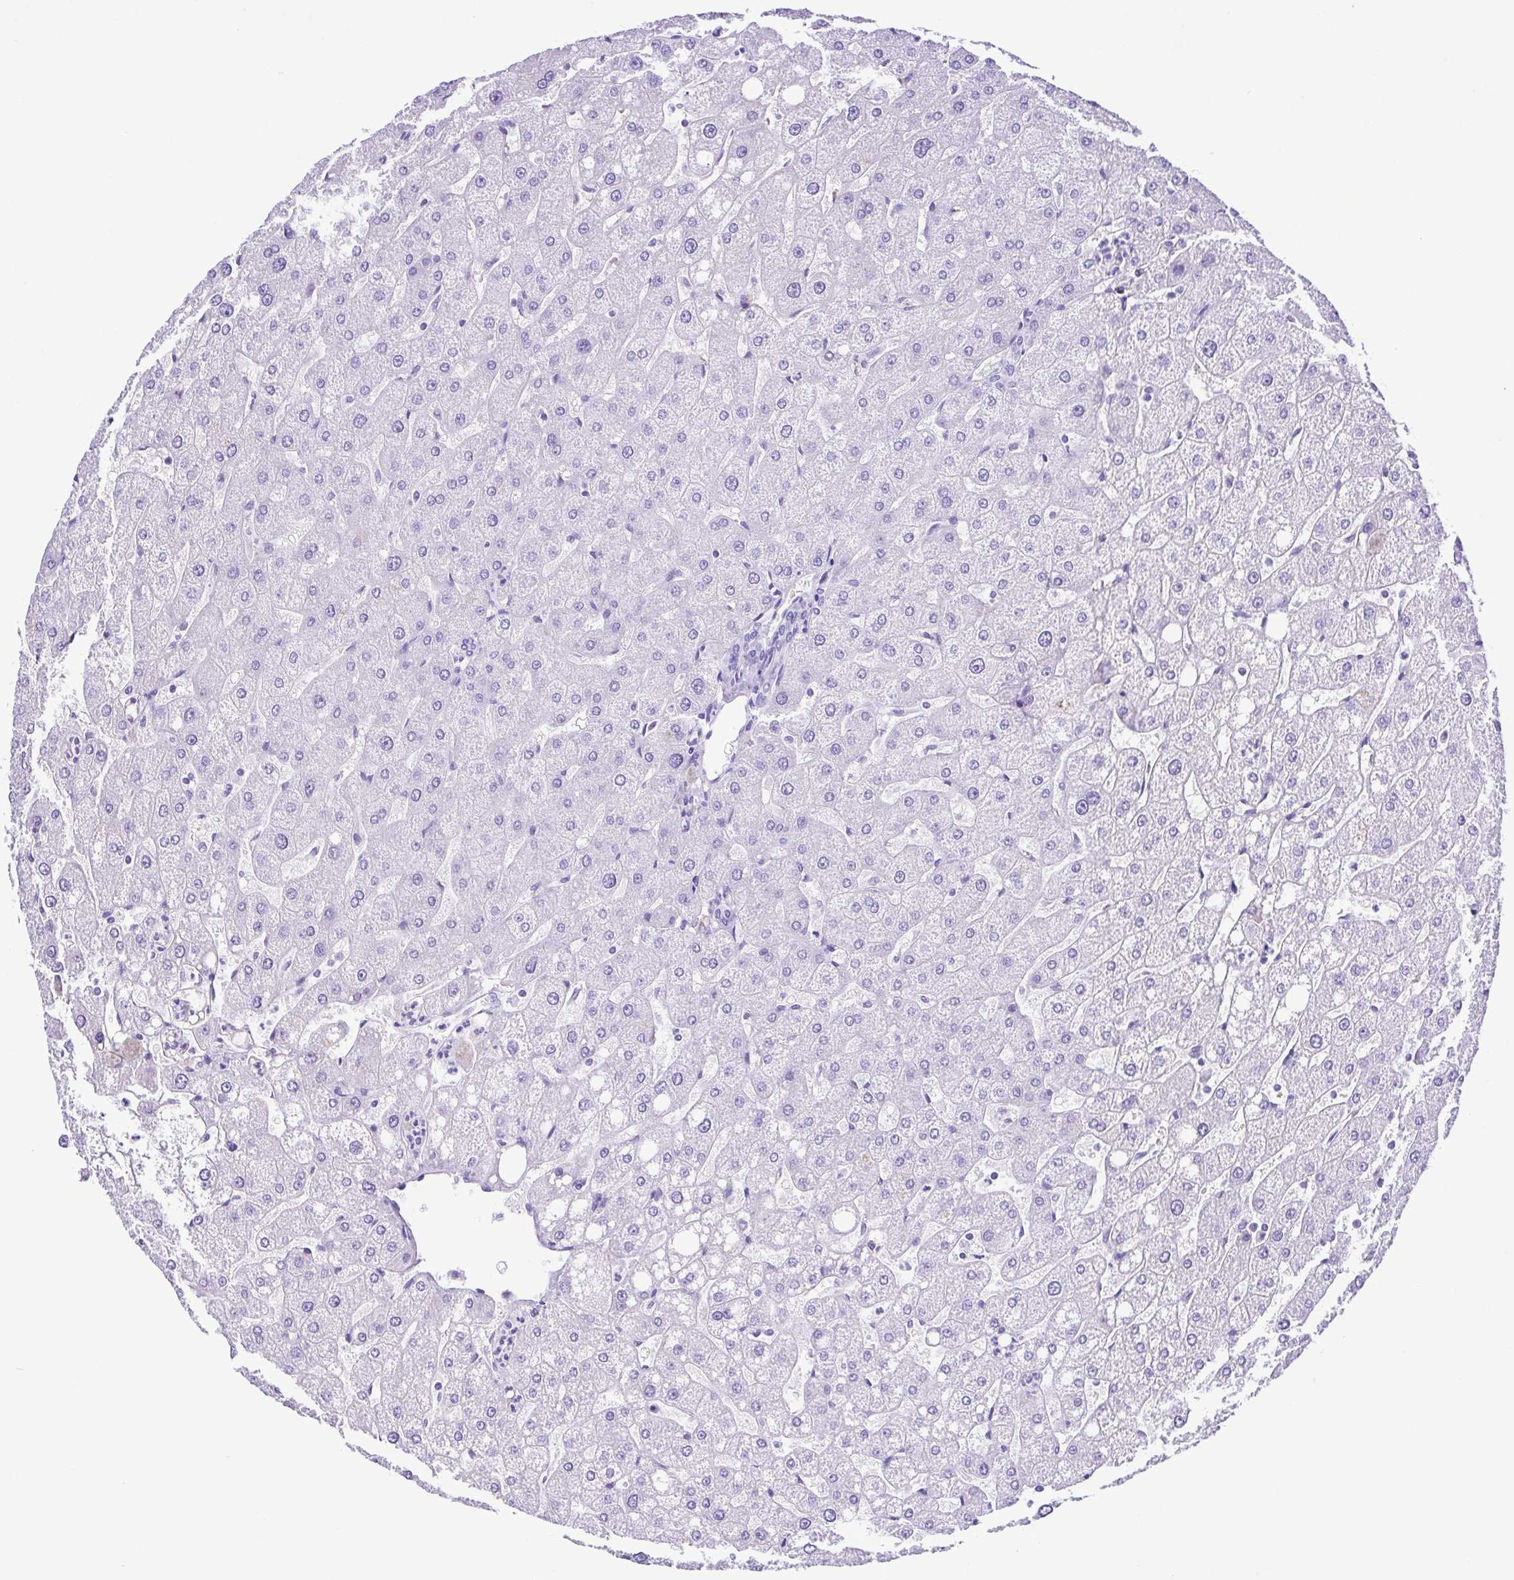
{"staining": {"intensity": "negative", "quantity": "none", "location": "none"}, "tissue": "liver", "cell_type": "Cholangiocytes", "image_type": "normal", "snomed": [{"axis": "morphology", "description": "Normal tissue, NOS"}, {"axis": "topography", "description": "Liver"}], "caption": "DAB (3,3'-diaminobenzidine) immunohistochemical staining of normal human liver displays no significant expression in cholangiocytes. Brightfield microscopy of immunohistochemistry (IHC) stained with DAB (brown) and hematoxylin (blue), captured at high magnification.", "gene": "SYT1", "patient": {"sex": "male", "age": 67}}